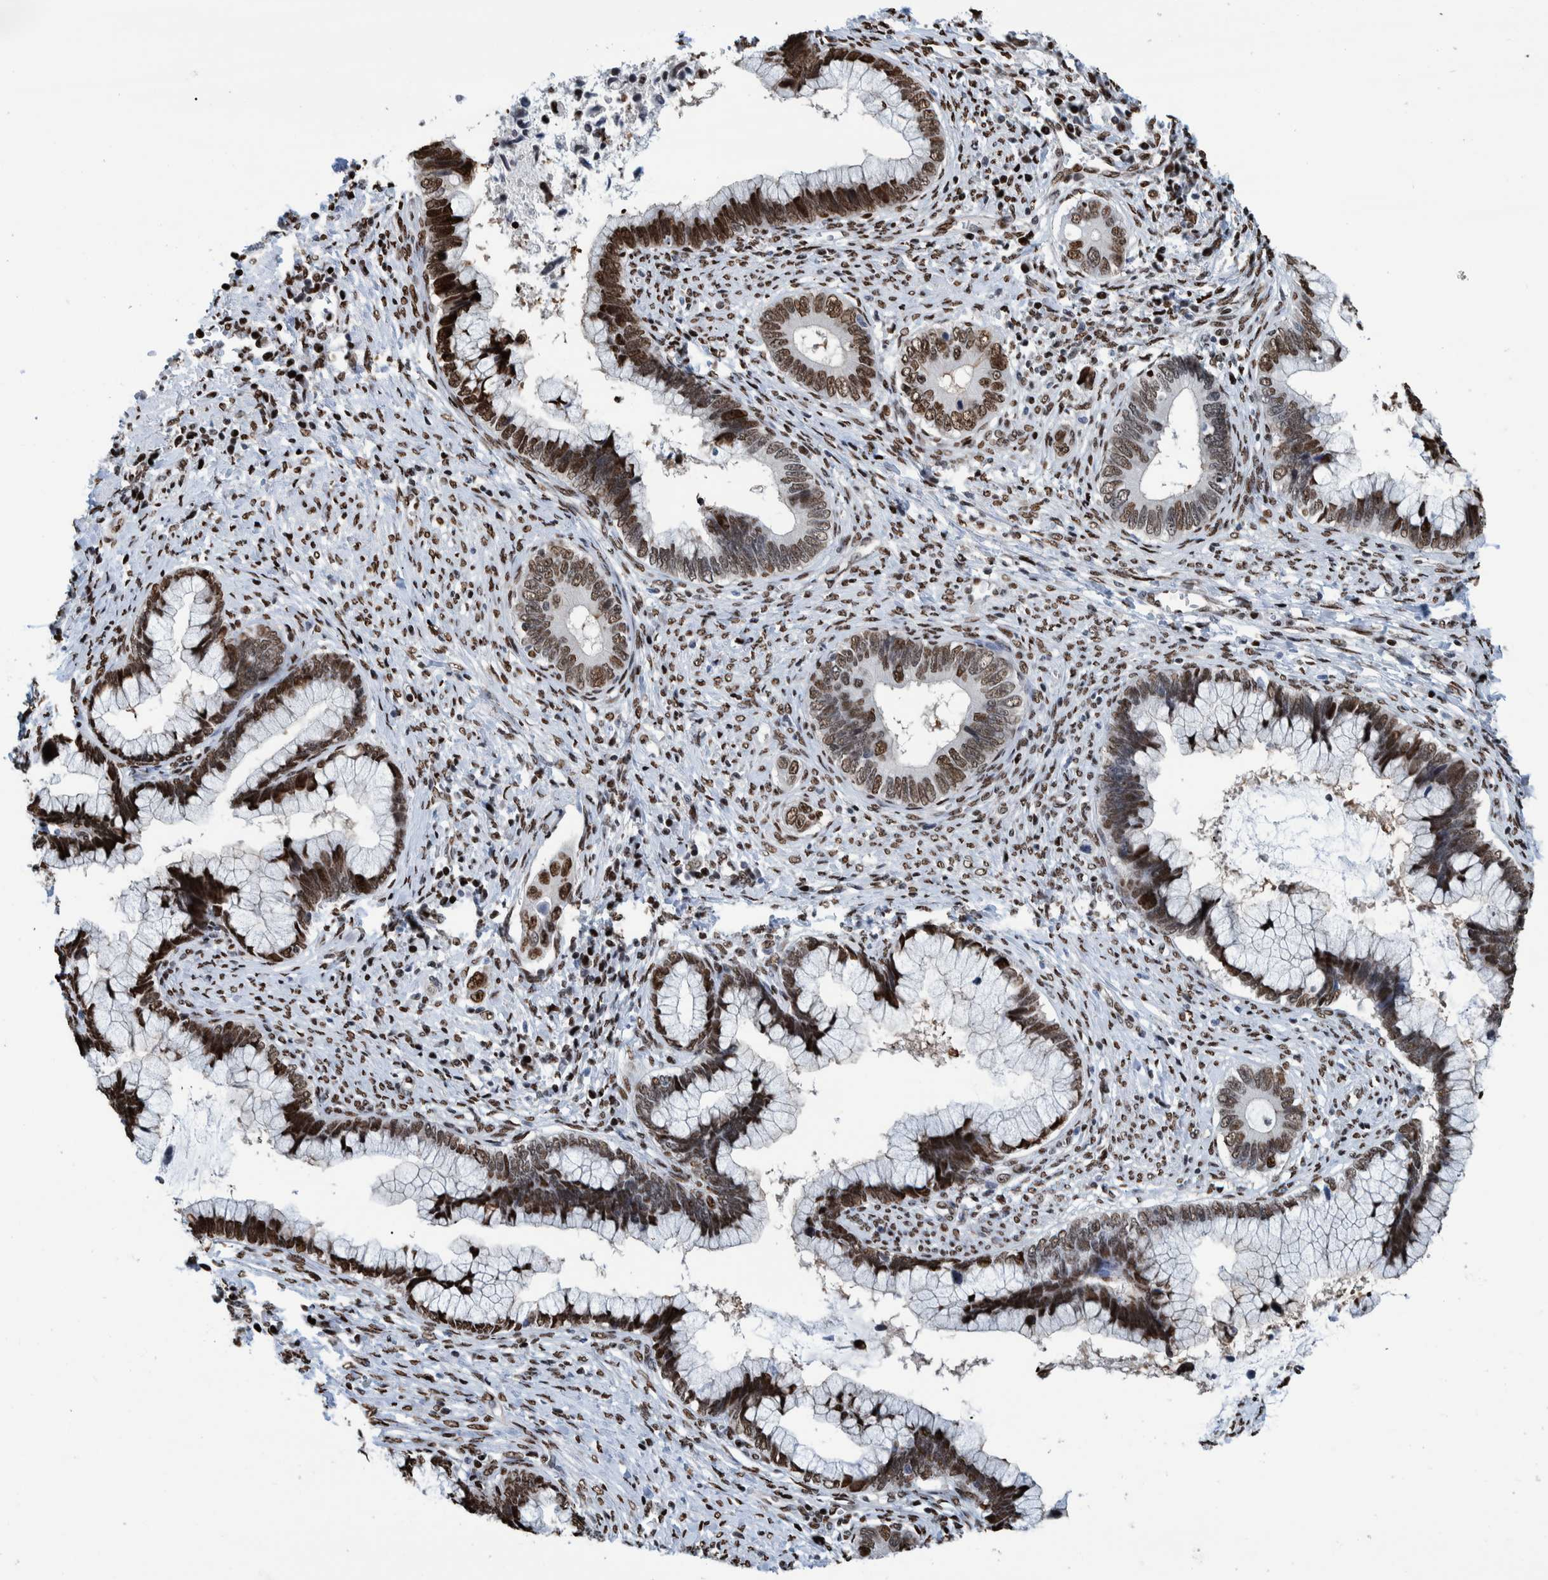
{"staining": {"intensity": "strong", "quantity": ">75%", "location": "nuclear"}, "tissue": "cervical cancer", "cell_type": "Tumor cells", "image_type": "cancer", "snomed": [{"axis": "morphology", "description": "Adenocarcinoma, NOS"}, {"axis": "topography", "description": "Cervix"}], "caption": "Protein positivity by immunohistochemistry displays strong nuclear expression in about >75% of tumor cells in cervical adenocarcinoma.", "gene": "HEATR9", "patient": {"sex": "female", "age": 44}}